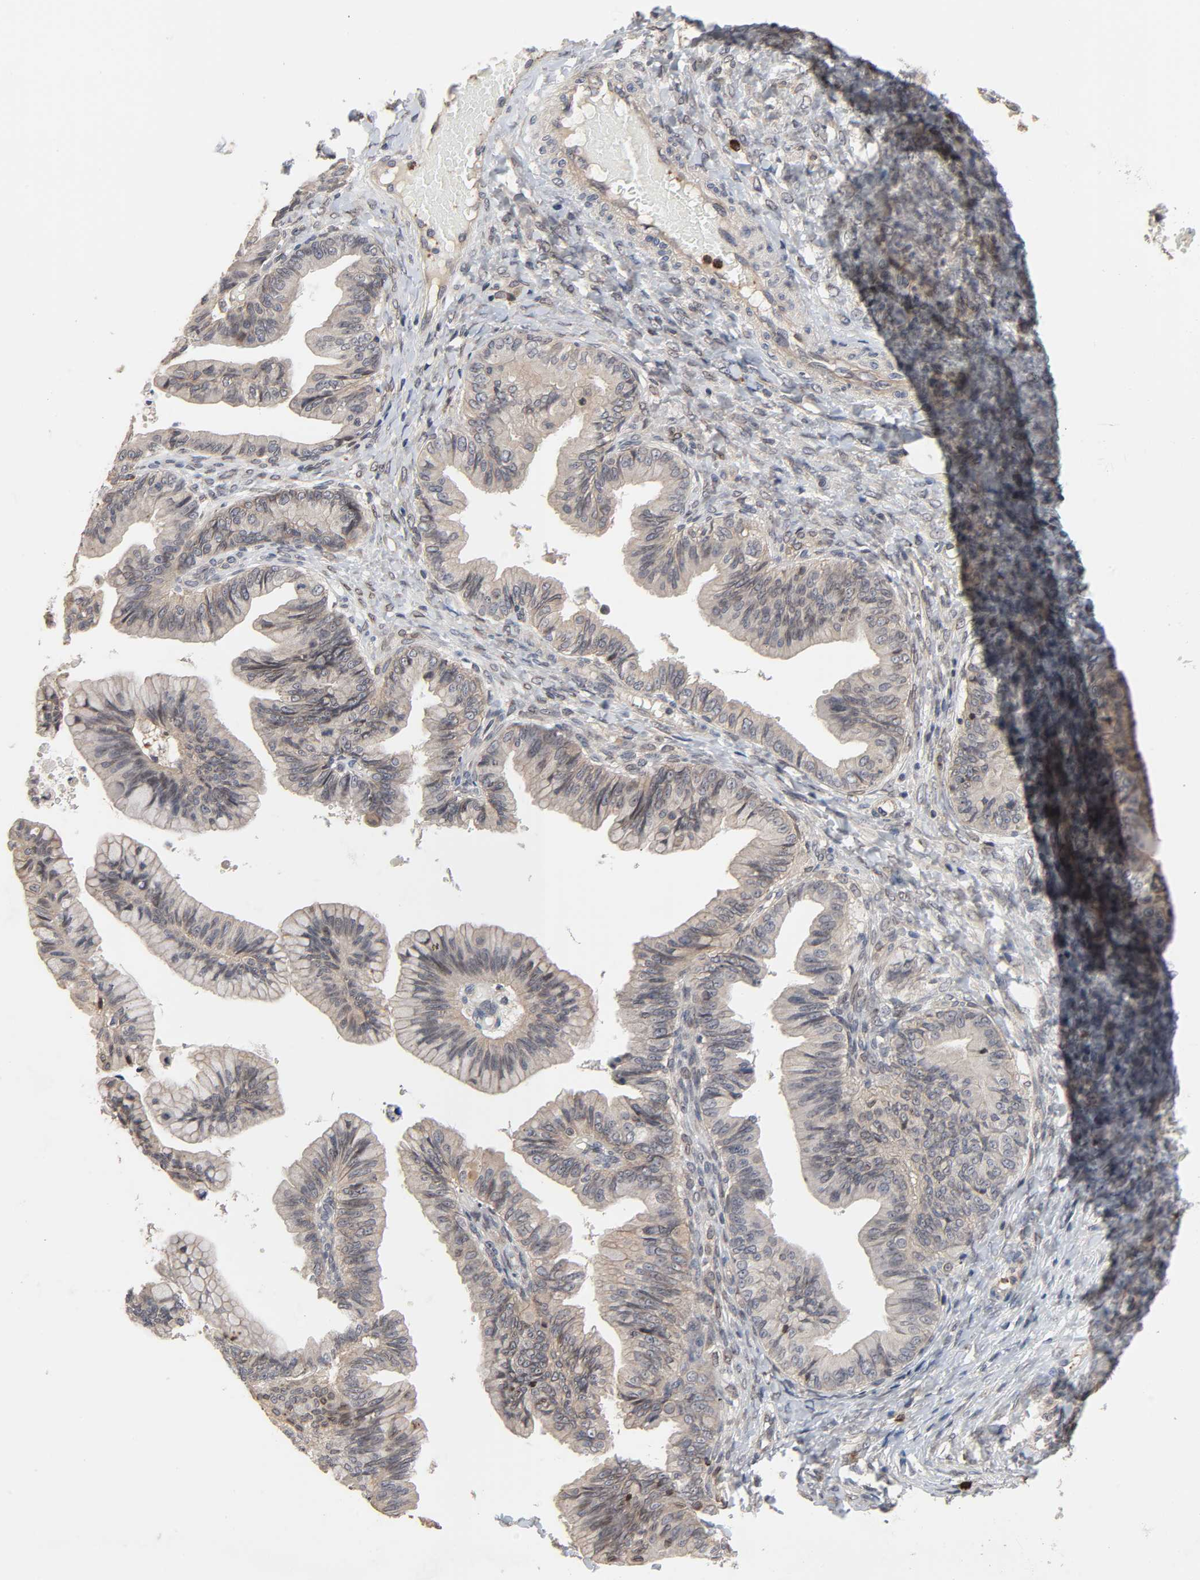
{"staining": {"intensity": "weak", "quantity": ">75%", "location": "cytoplasmic/membranous"}, "tissue": "ovarian cancer", "cell_type": "Tumor cells", "image_type": "cancer", "snomed": [{"axis": "morphology", "description": "Cystadenocarcinoma, mucinous, NOS"}, {"axis": "topography", "description": "Ovary"}], "caption": "This photomicrograph exhibits ovarian mucinous cystadenocarcinoma stained with immunohistochemistry to label a protein in brown. The cytoplasmic/membranous of tumor cells show weak positivity for the protein. Nuclei are counter-stained blue.", "gene": "CCDC175", "patient": {"sex": "female", "age": 36}}